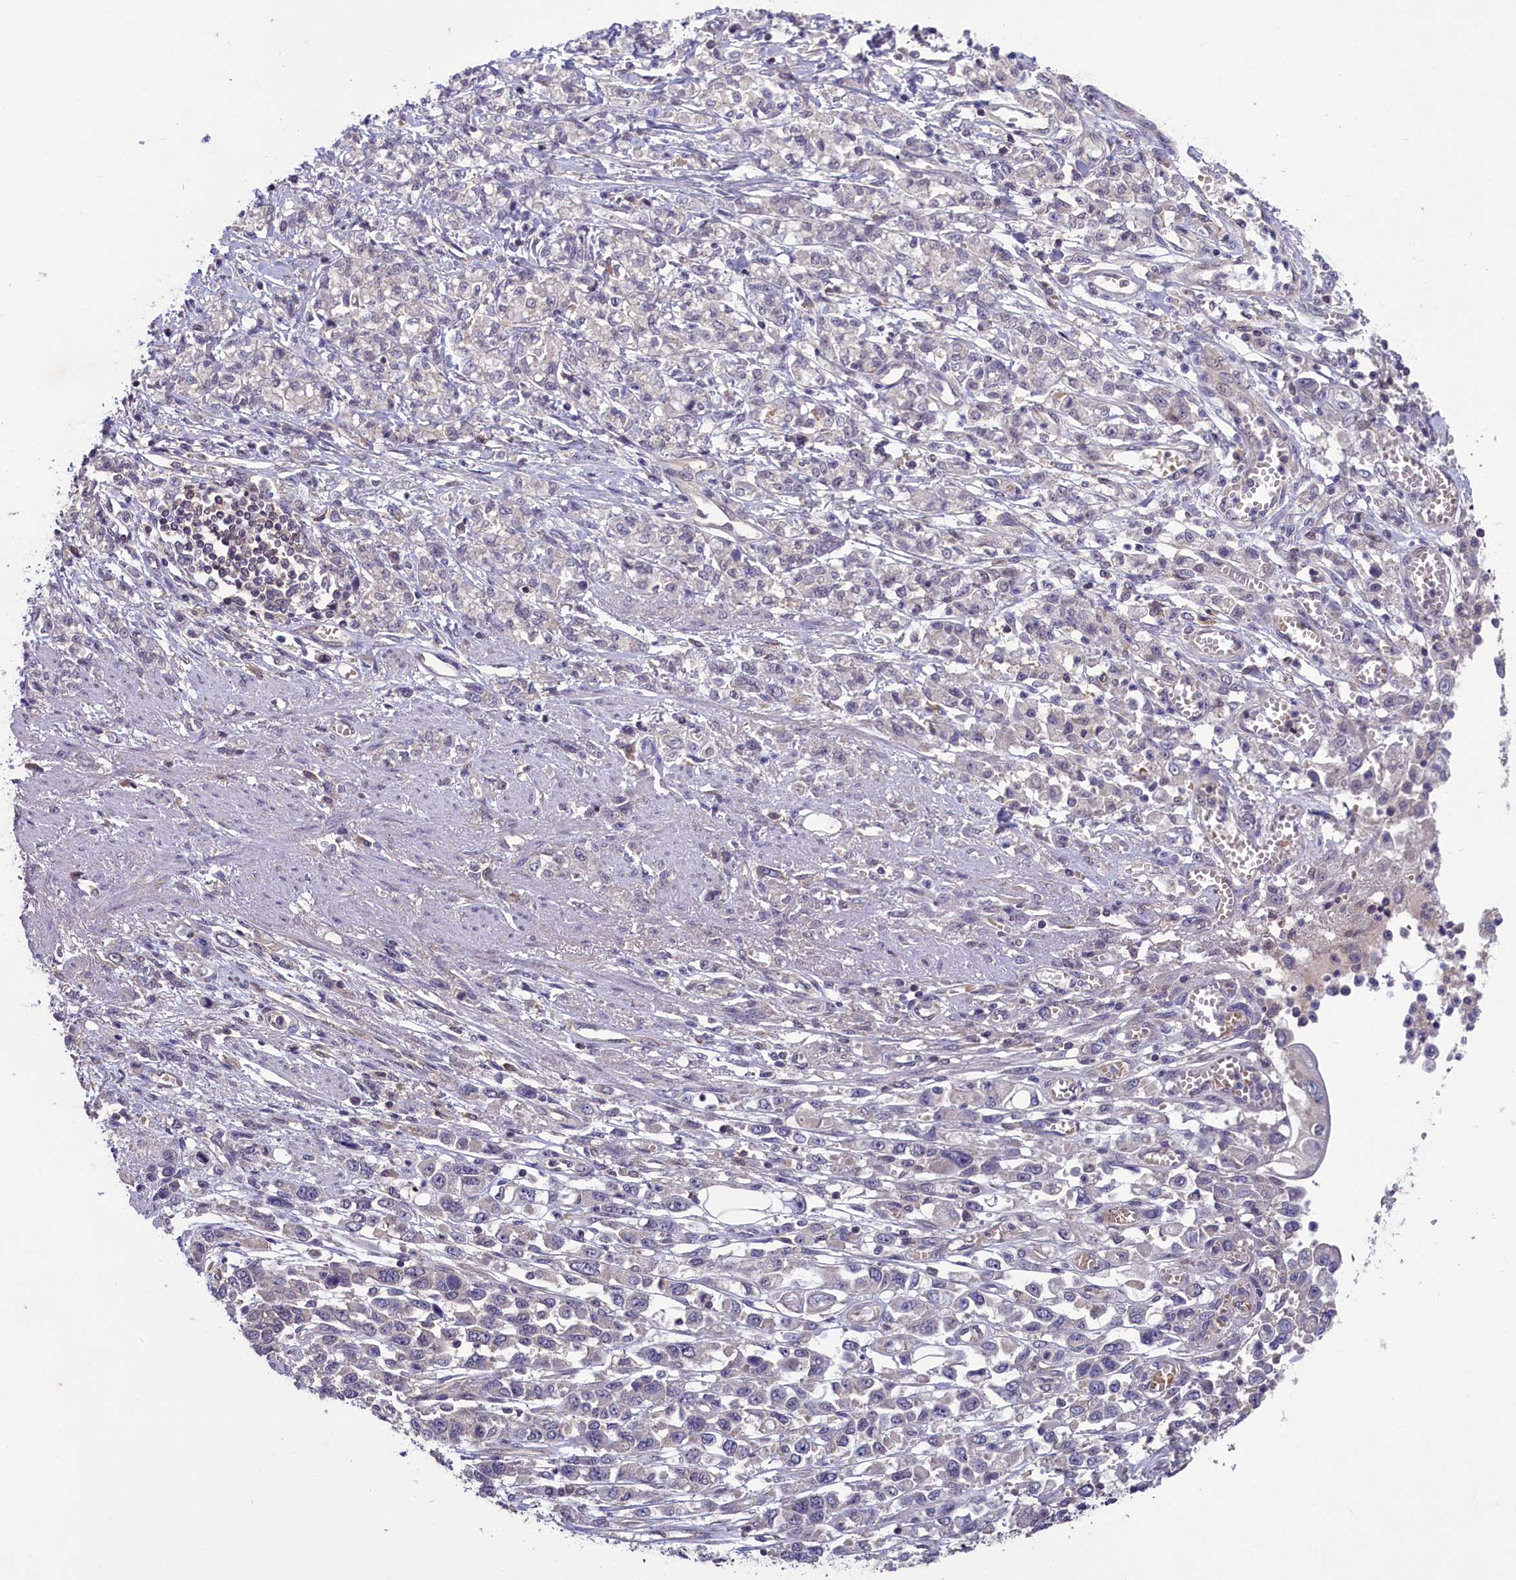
{"staining": {"intensity": "negative", "quantity": "none", "location": "none"}, "tissue": "stomach cancer", "cell_type": "Tumor cells", "image_type": "cancer", "snomed": [{"axis": "morphology", "description": "Adenocarcinoma, NOS"}, {"axis": "topography", "description": "Stomach"}], "caption": "Stomach cancer was stained to show a protein in brown. There is no significant staining in tumor cells.", "gene": "NUBP1", "patient": {"sex": "female", "age": 76}}